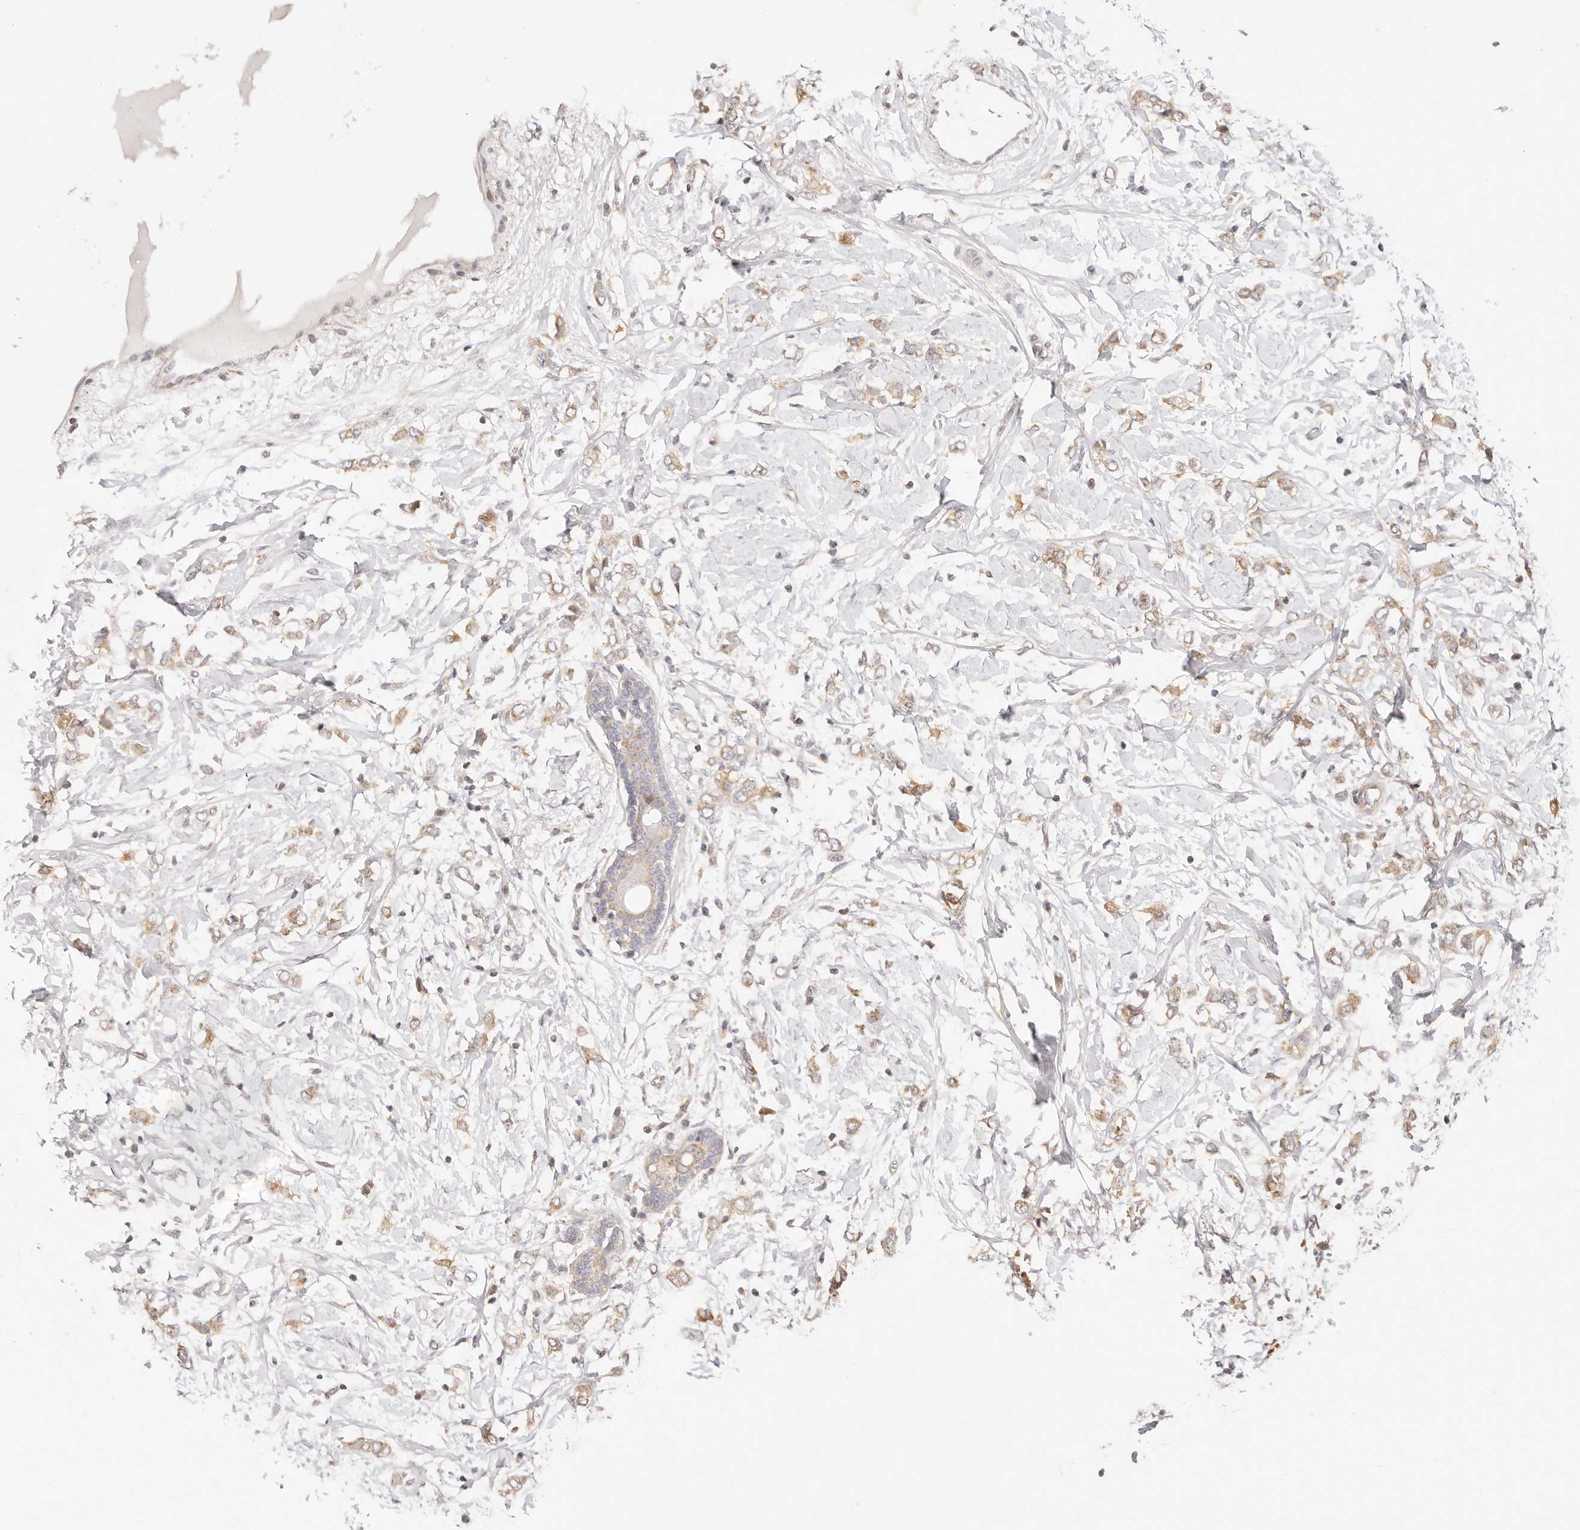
{"staining": {"intensity": "weak", "quantity": ">75%", "location": "cytoplasmic/membranous"}, "tissue": "breast cancer", "cell_type": "Tumor cells", "image_type": "cancer", "snomed": [{"axis": "morphology", "description": "Normal tissue, NOS"}, {"axis": "morphology", "description": "Lobular carcinoma"}, {"axis": "topography", "description": "Breast"}], "caption": "Breast cancer stained with DAB (3,3'-diaminobenzidine) immunohistochemistry demonstrates low levels of weak cytoplasmic/membranous staining in about >75% of tumor cells.", "gene": "KCMF1", "patient": {"sex": "female", "age": 47}}